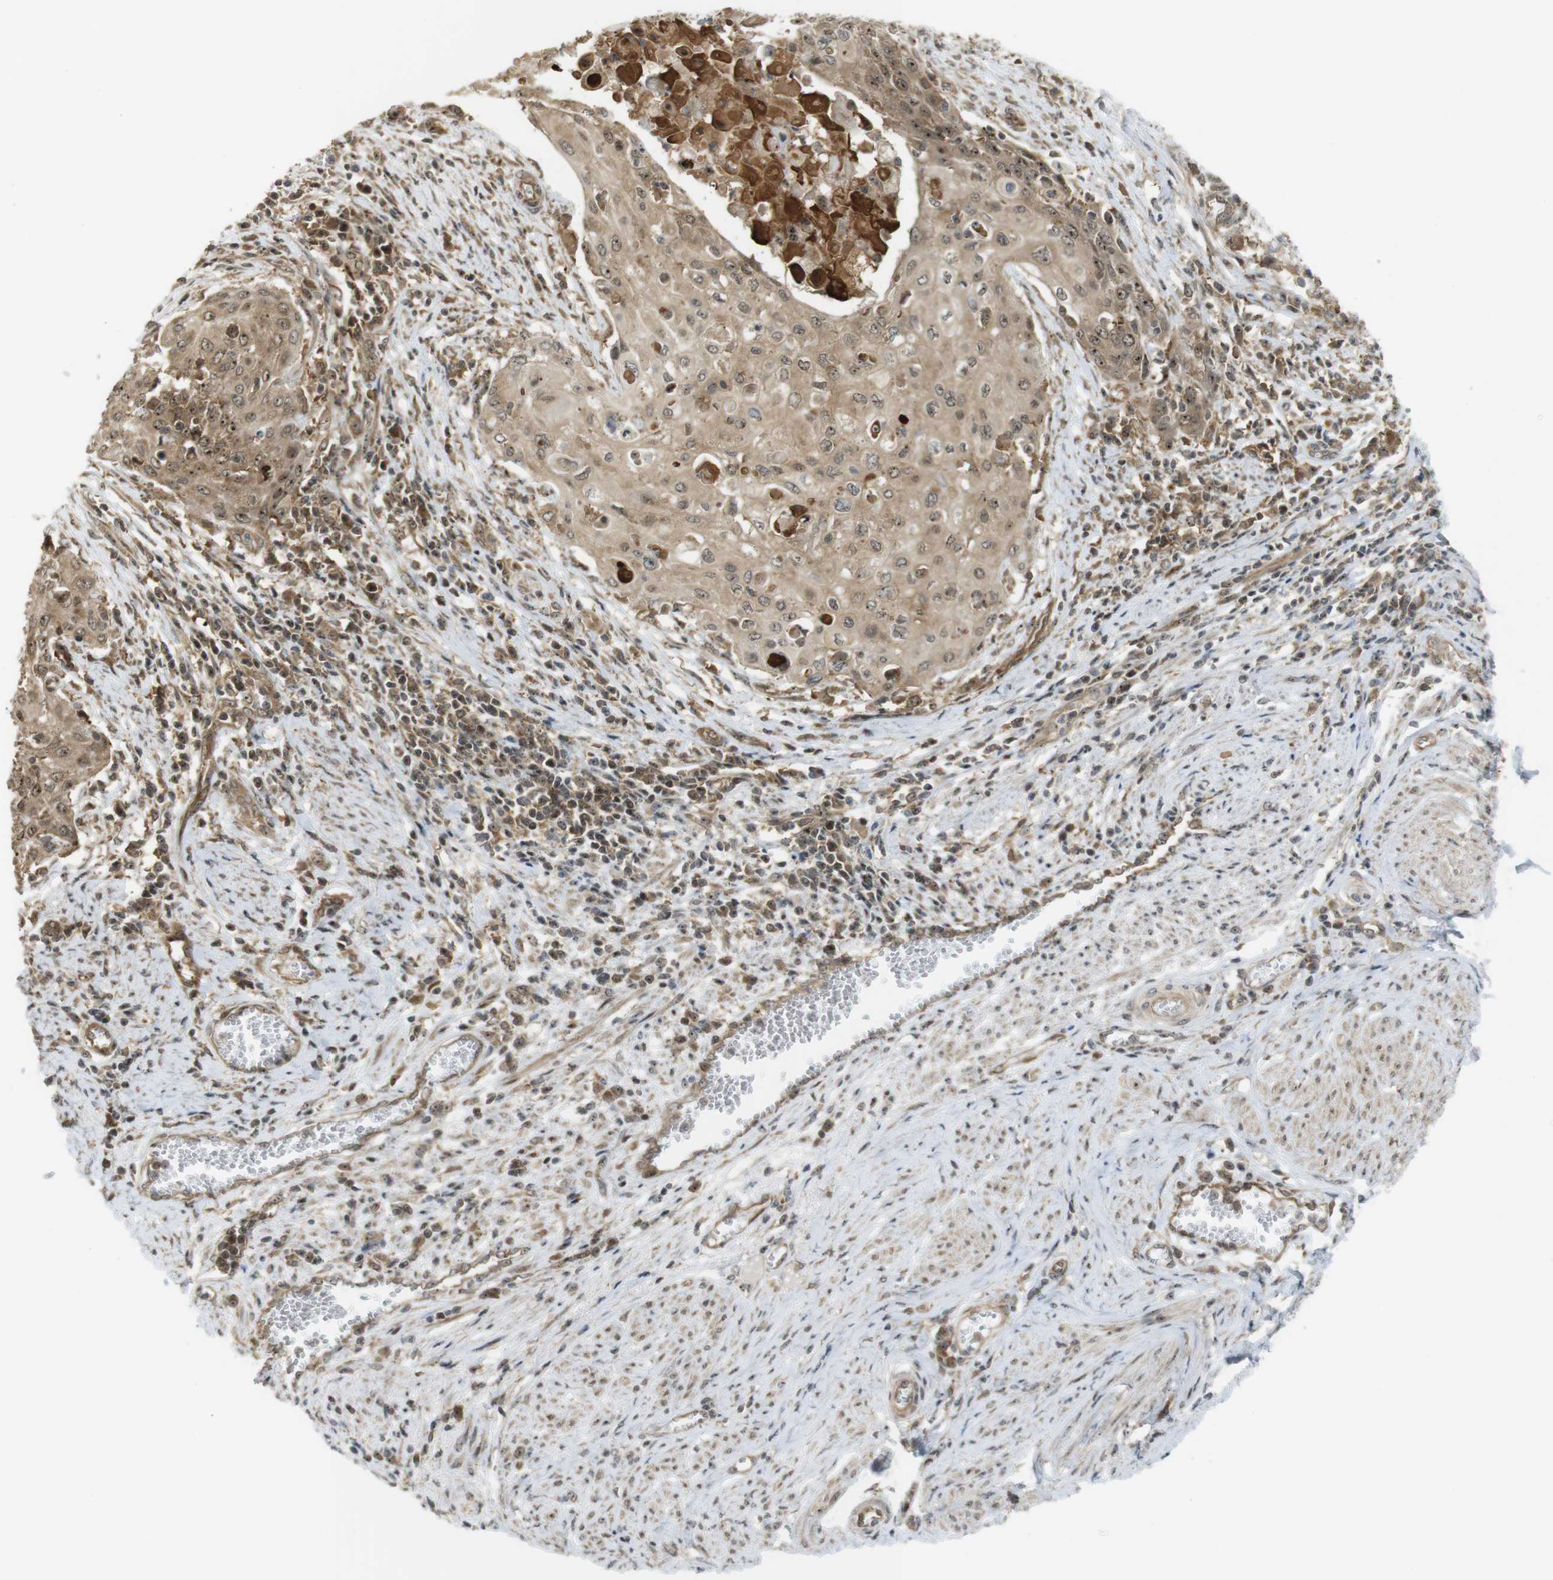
{"staining": {"intensity": "moderate", "quantity": ">75%", "location": "cytoplasmic/membranous,nuclear"}, "tissue": "cervical cancer", "cell_type": "Tumor cells", "image_type": "cancer", "snomed": [{"axis": "morphology", "description": "Squamous cell carcinoma, NOS"}, {"axis": "topography", "description": "Cervix"}], "caption": "About >75% of tumor cells in human cervical squamous cell carcinoma reveal moderate cytoplasmic/membranous and nuclear protein staining as visualized by brown immunohistochemical staining.", "gene": "CC2D1A", "patient": {"sex": "female", "age": 39}}